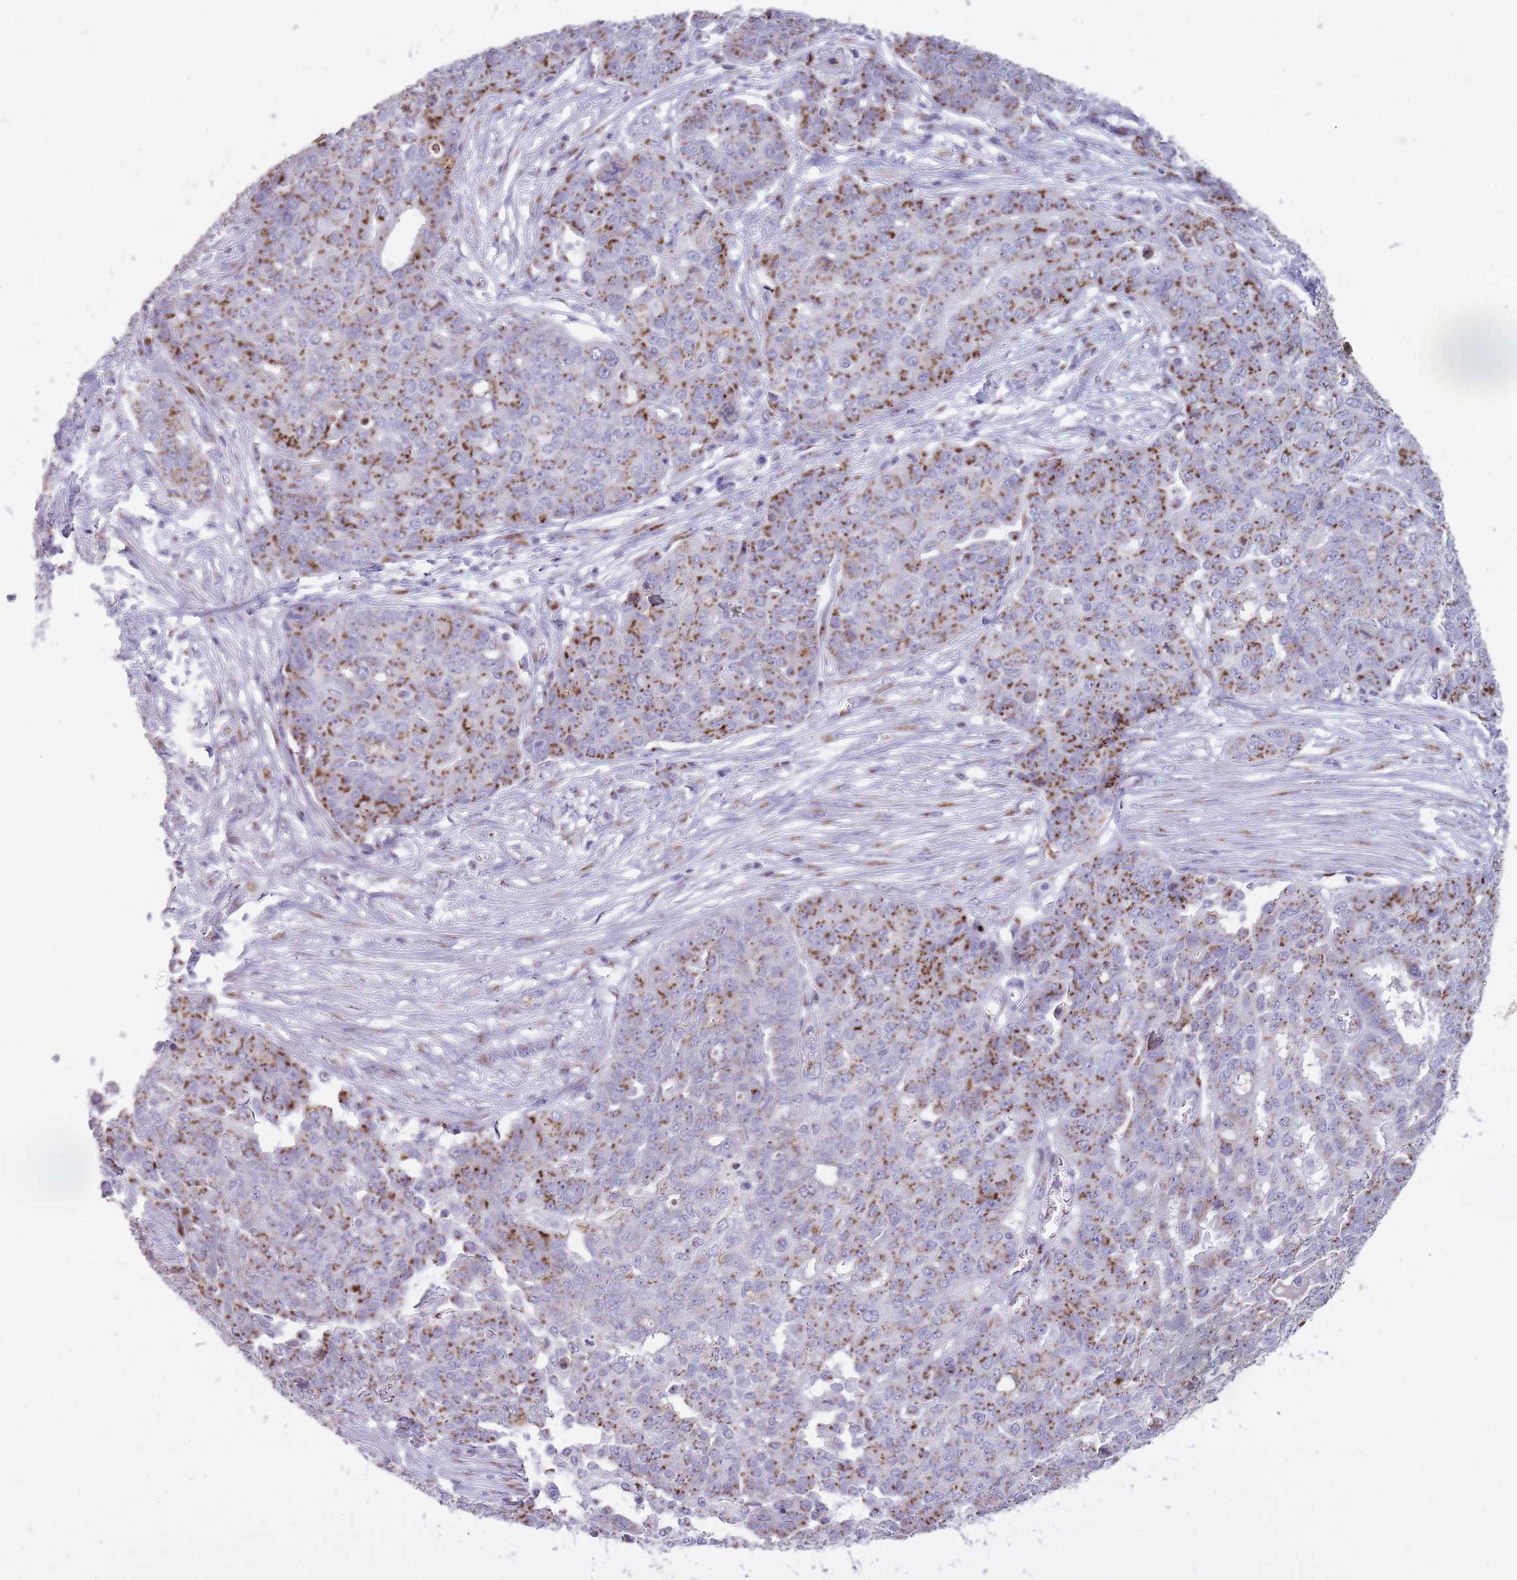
{"staining": {"intensity": "moderate", "quantity": ">75%", "location": "cytoplasmic/membranous"}, "tissue": "ovarian cancer", "cell_type": "Tumor cells", "image_type": "cancer", "snomed": [{"axis": "morphology", "description": "Cystadenocarcinoma, serous, NOS"}, {"axis": "topography", "description": "Soft tissue"}, {"axis": "topography", "description": "Ovary"}], "caption": "Protein staining by immunohistochemistry (IHC) displays moderate cytoplasmic/membranous staining in about >75% of tumor cells in ovarian serous cystadenocarcinoma.", "gene": "B4GALT2", "patient": {"sex": "female", "age": 57}}